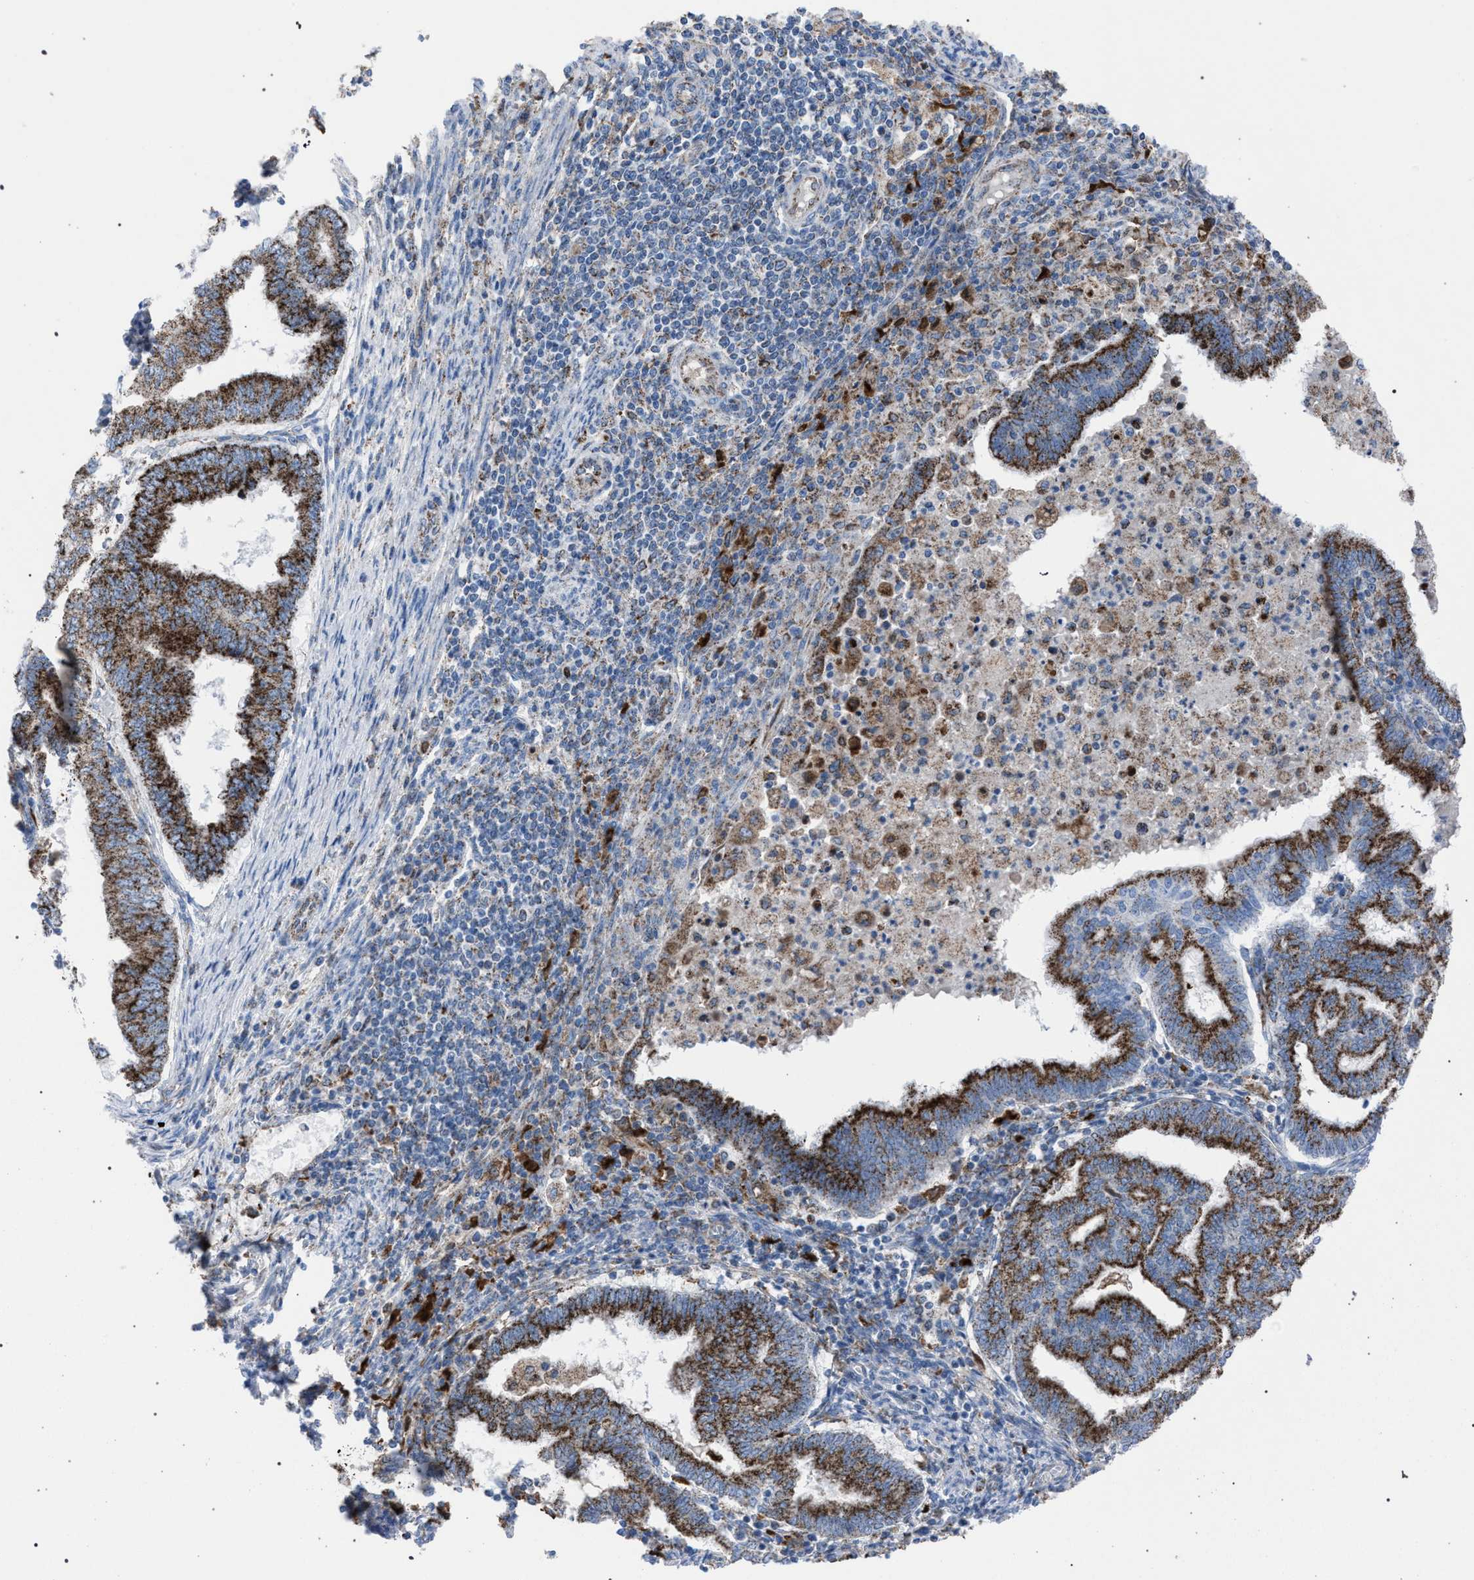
{"staining": {"intensity": "strong", "quantity": ">75%", "location": "cytoplasmic/membranous"}, "tissue": "endometrial cancer", "cell_type": "Tumor cells", "image_type": "cancer", "snomed": [{"axis": "morphology", "description": "Polyp, NOS"}, {"axis": "morphology", "description": "Adenocarcinoma, NOS"}, {"axis": "morphology", "description": "Adenoma, NOS"}, {"axis": "topography", "description": "Endometrium"}], "caption": "Immunohistochemical staining of human endometrial cancer displays strong cytoplasmic/membranous protein expression in approximately >75% of tumor cells. (IHC, brightfield microscopy, high magnification).", "gene": "HSD17B4", "patient": {"sex": "female", "age": 79}}